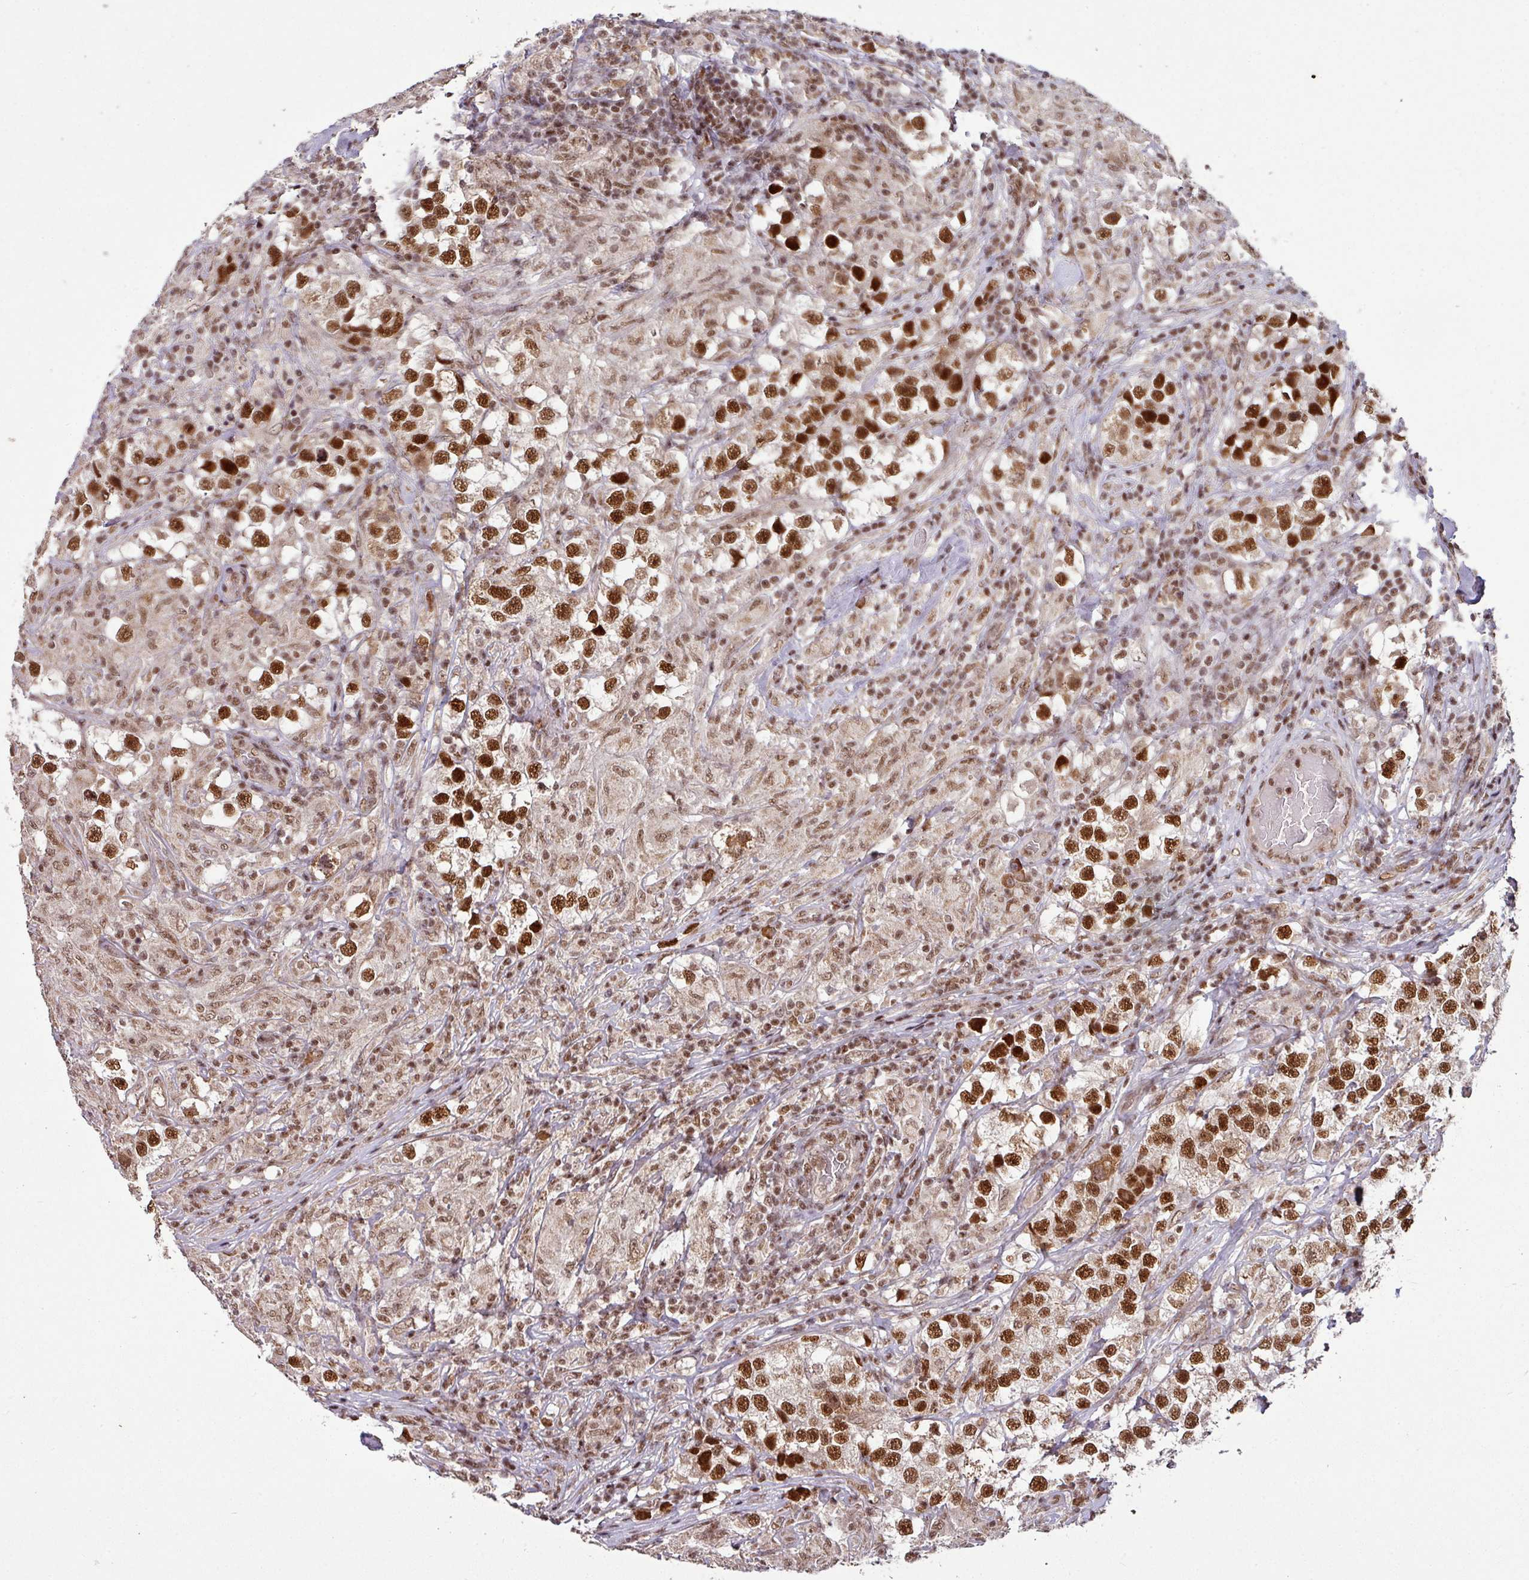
{"staining": {"intensity": "strong", "quantity": ">75%", "location": "nuclear"}, "tissue": "testis cancer", "cell_type": "Tumor cells", "image_type": "cancer", "snomed": [{"axis": "morphology", "description": "Seminoma, NOS"}, {"axis": "topography", "description": "Testis"}], "caption": "Brown immunohistochemical staining in testis cancer displays strong nuclear positivity in about >75% of tumor cells.", "gene": "PHF23", "patient": {"sex": "male", "age": 46}}